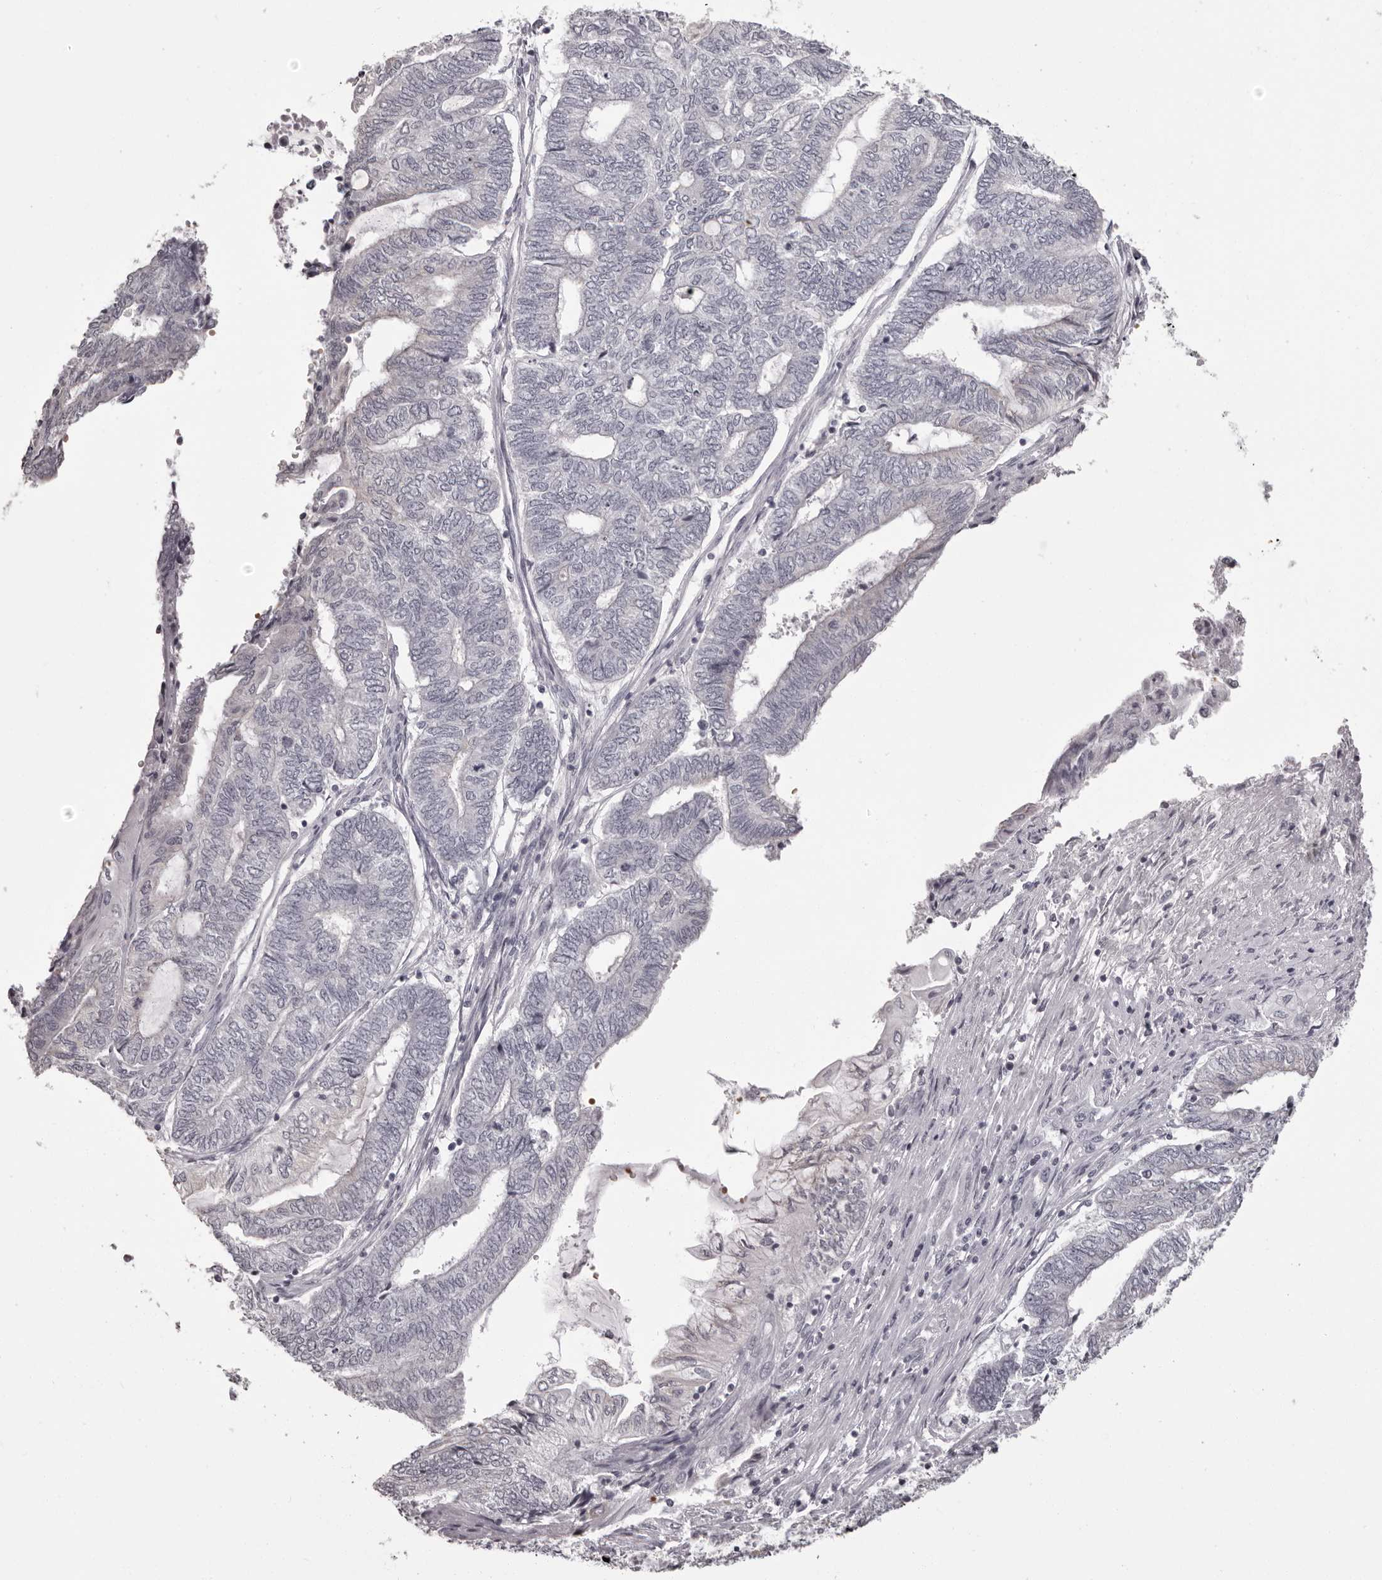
{"staining": {"intensity": "negative", "quantity": "none", "location": "none"}, "tissue": "endometrial cancer", "cell_type": "Tumor cells", "image_type": "cancer", "snomed": [{"axis": "morphology", "description": "Adenocarcinoma, NOS"}, {"axis": "topography", "description": "Uterus"}, {"axis": "topography", "description": "Endometrium"}], "caption": "Immunohistochemistry micrograph of endometrial cancer (adenocarcinoma) stained for a protein (brown), which displays no positivity in tumor cells.", "gene": "C8orf74", "patient": {"sex": "female", "age": 70}}